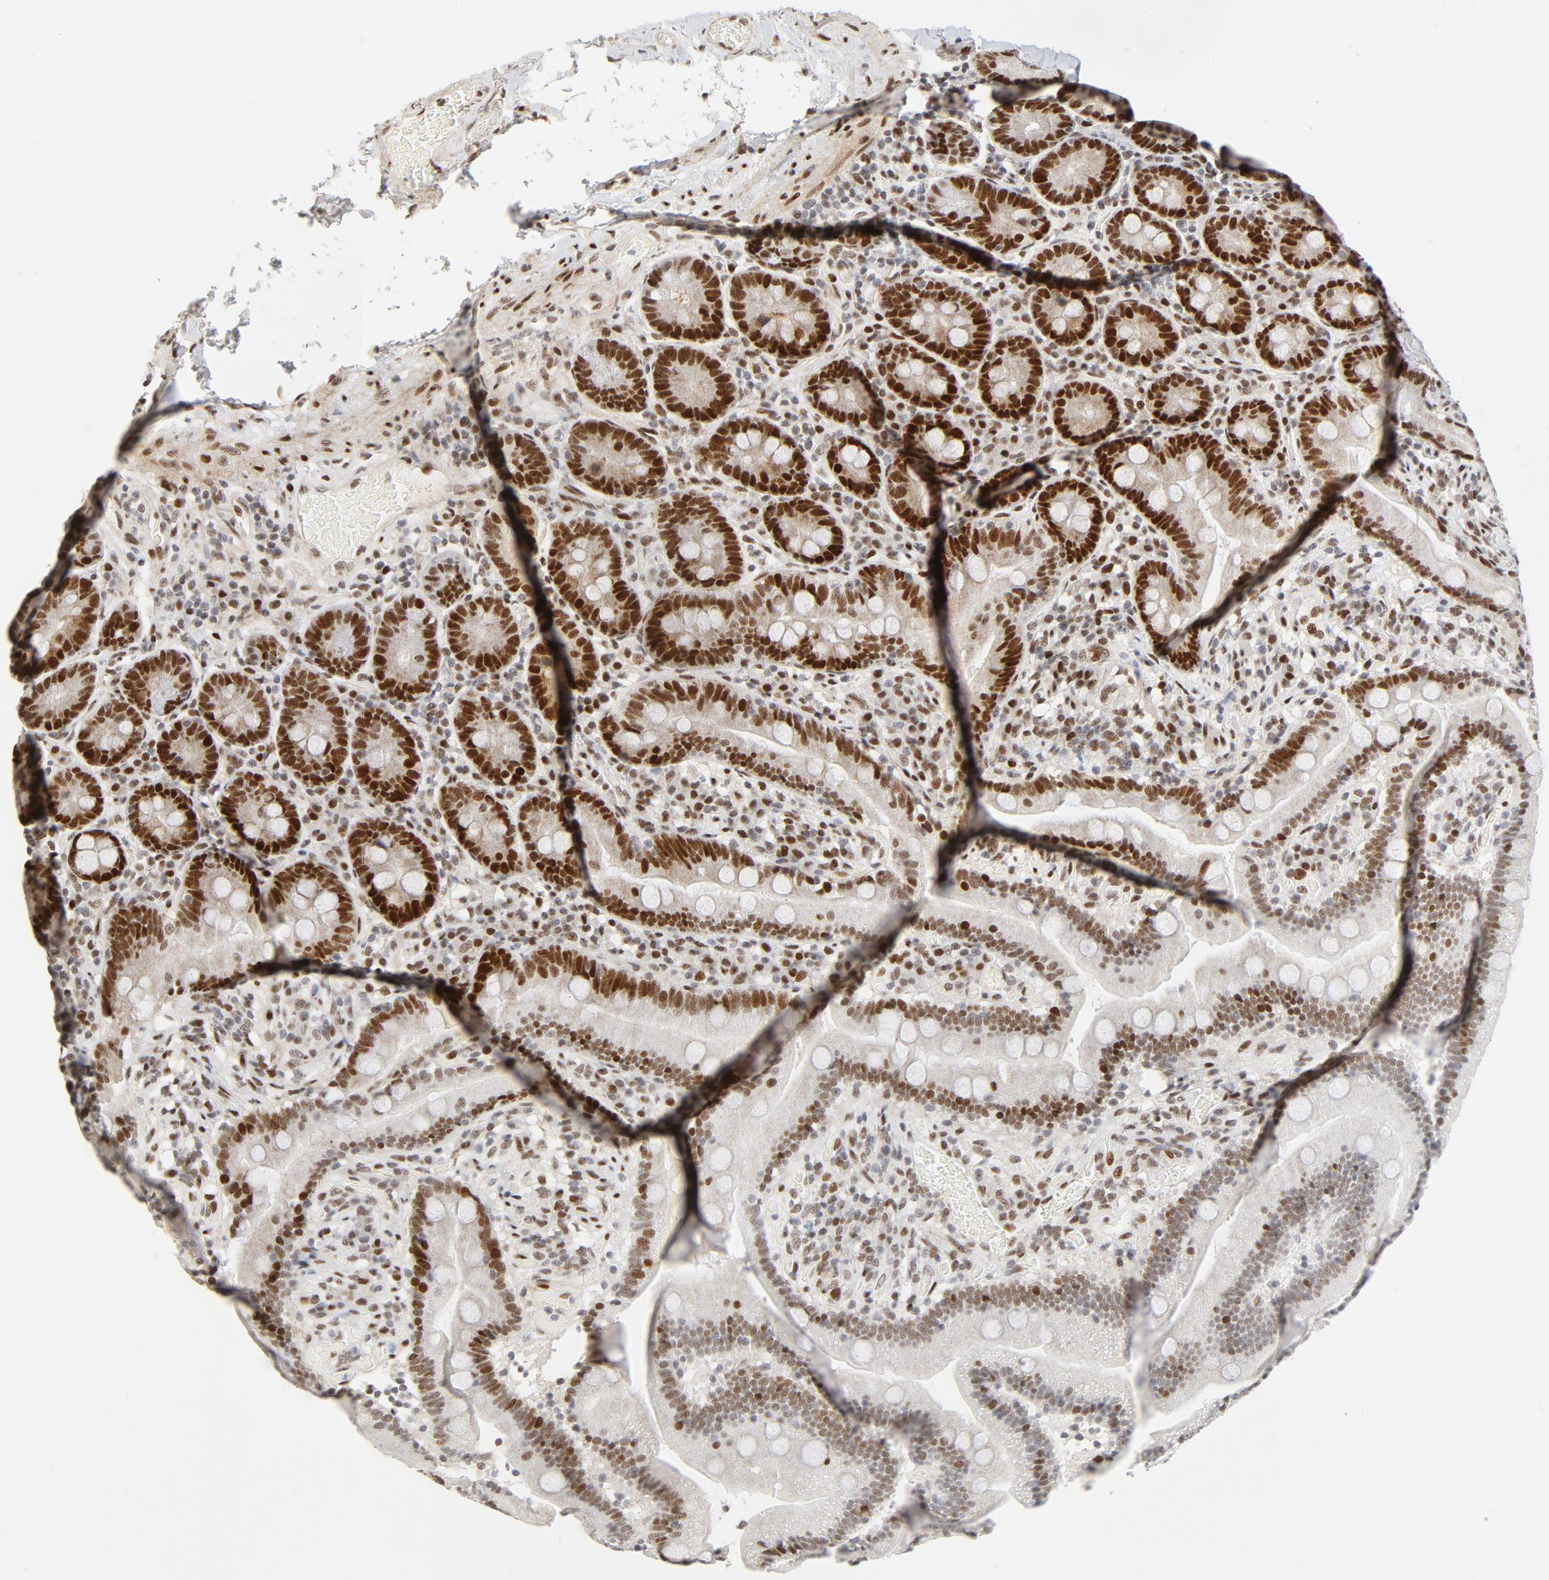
{"staining": {"intensity": "strong", "quantity": ">75%", "location": "nuclear"}, "tissue": "duodenum", "cell_type": "Glandular cells", "image_type": "normal", "snomed": [{"axis": "morphology", "description": "Normal tissue, NOS"}, {"axis": "topography", "description": "Duodenum"}], "caption": "Immunohistochemical staining of normal human duodenum exhibits high levels of strong nuclear positivity in approximately >75% of glandular cells. (IHC, brightfield microscopy, high magnification).", "gene": "GTF2I", "patient": {"sex": "male", "age": 66}}